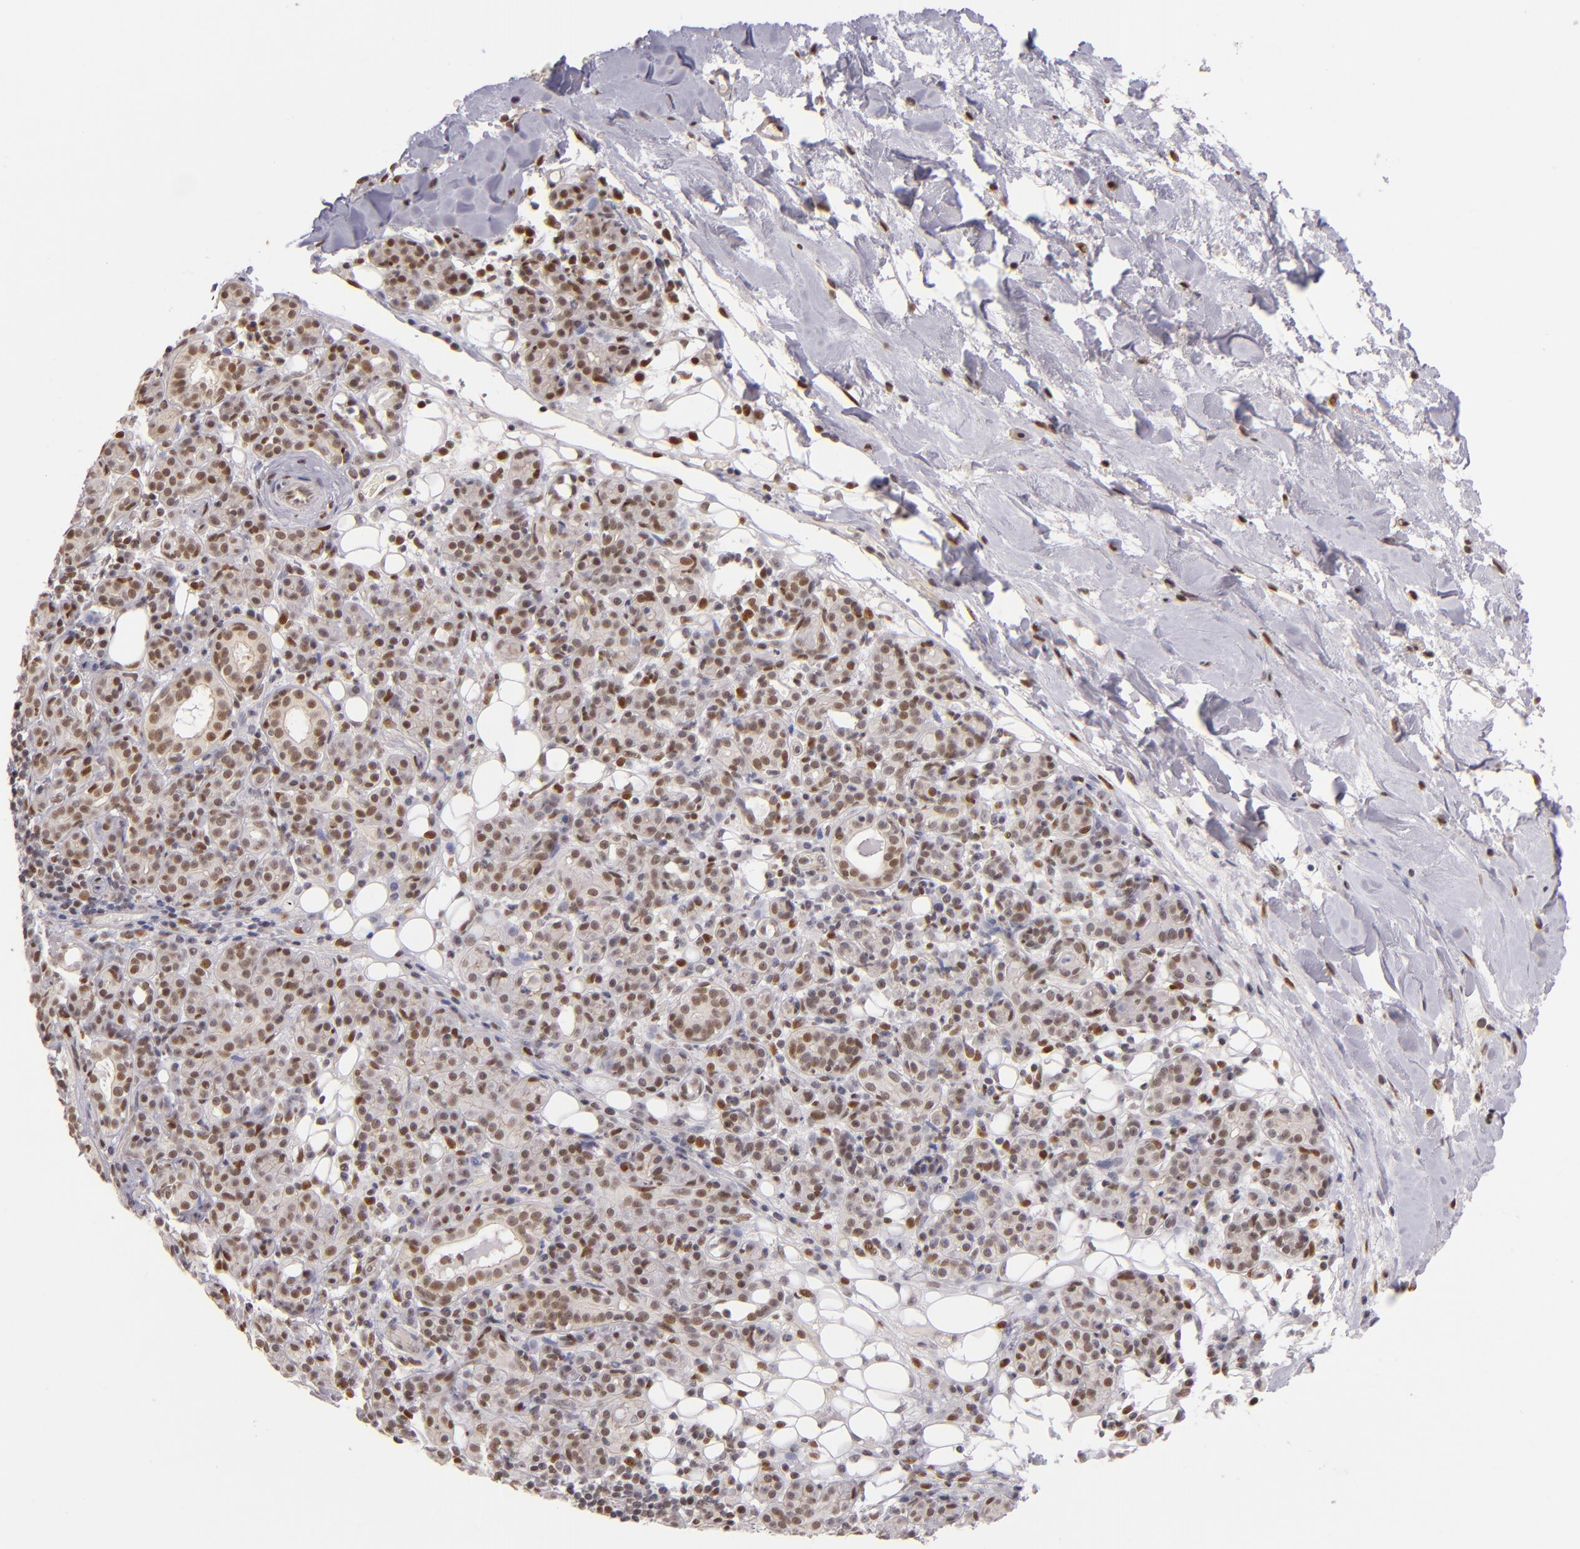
{"staining": {"intensity": "moderate", "quantity": ">75%", "location": "nuclear"}, "tissue": "skin cancer", "cell_type": "Tumor cells", "image_type": "cancer", "snomed": [{"axis": "morphology", "description": "Squamous cell carcinoma, NOS"}, {"axis": "topography", "description": "Skin"}], "caption": "Immunohistochemical staining of human skin cancer (squamous cell carcinoma) demonstrates medium levels of moderate nuclear protein expression in approximately >75% of tumor cells. The protein of interest is stained brown, and the nuclei are stained in blue (DAB IHC with brightfield microscopy, high magnification).", "gene": "NCOR2", "patient": {"sex": "male", "age": 84}}